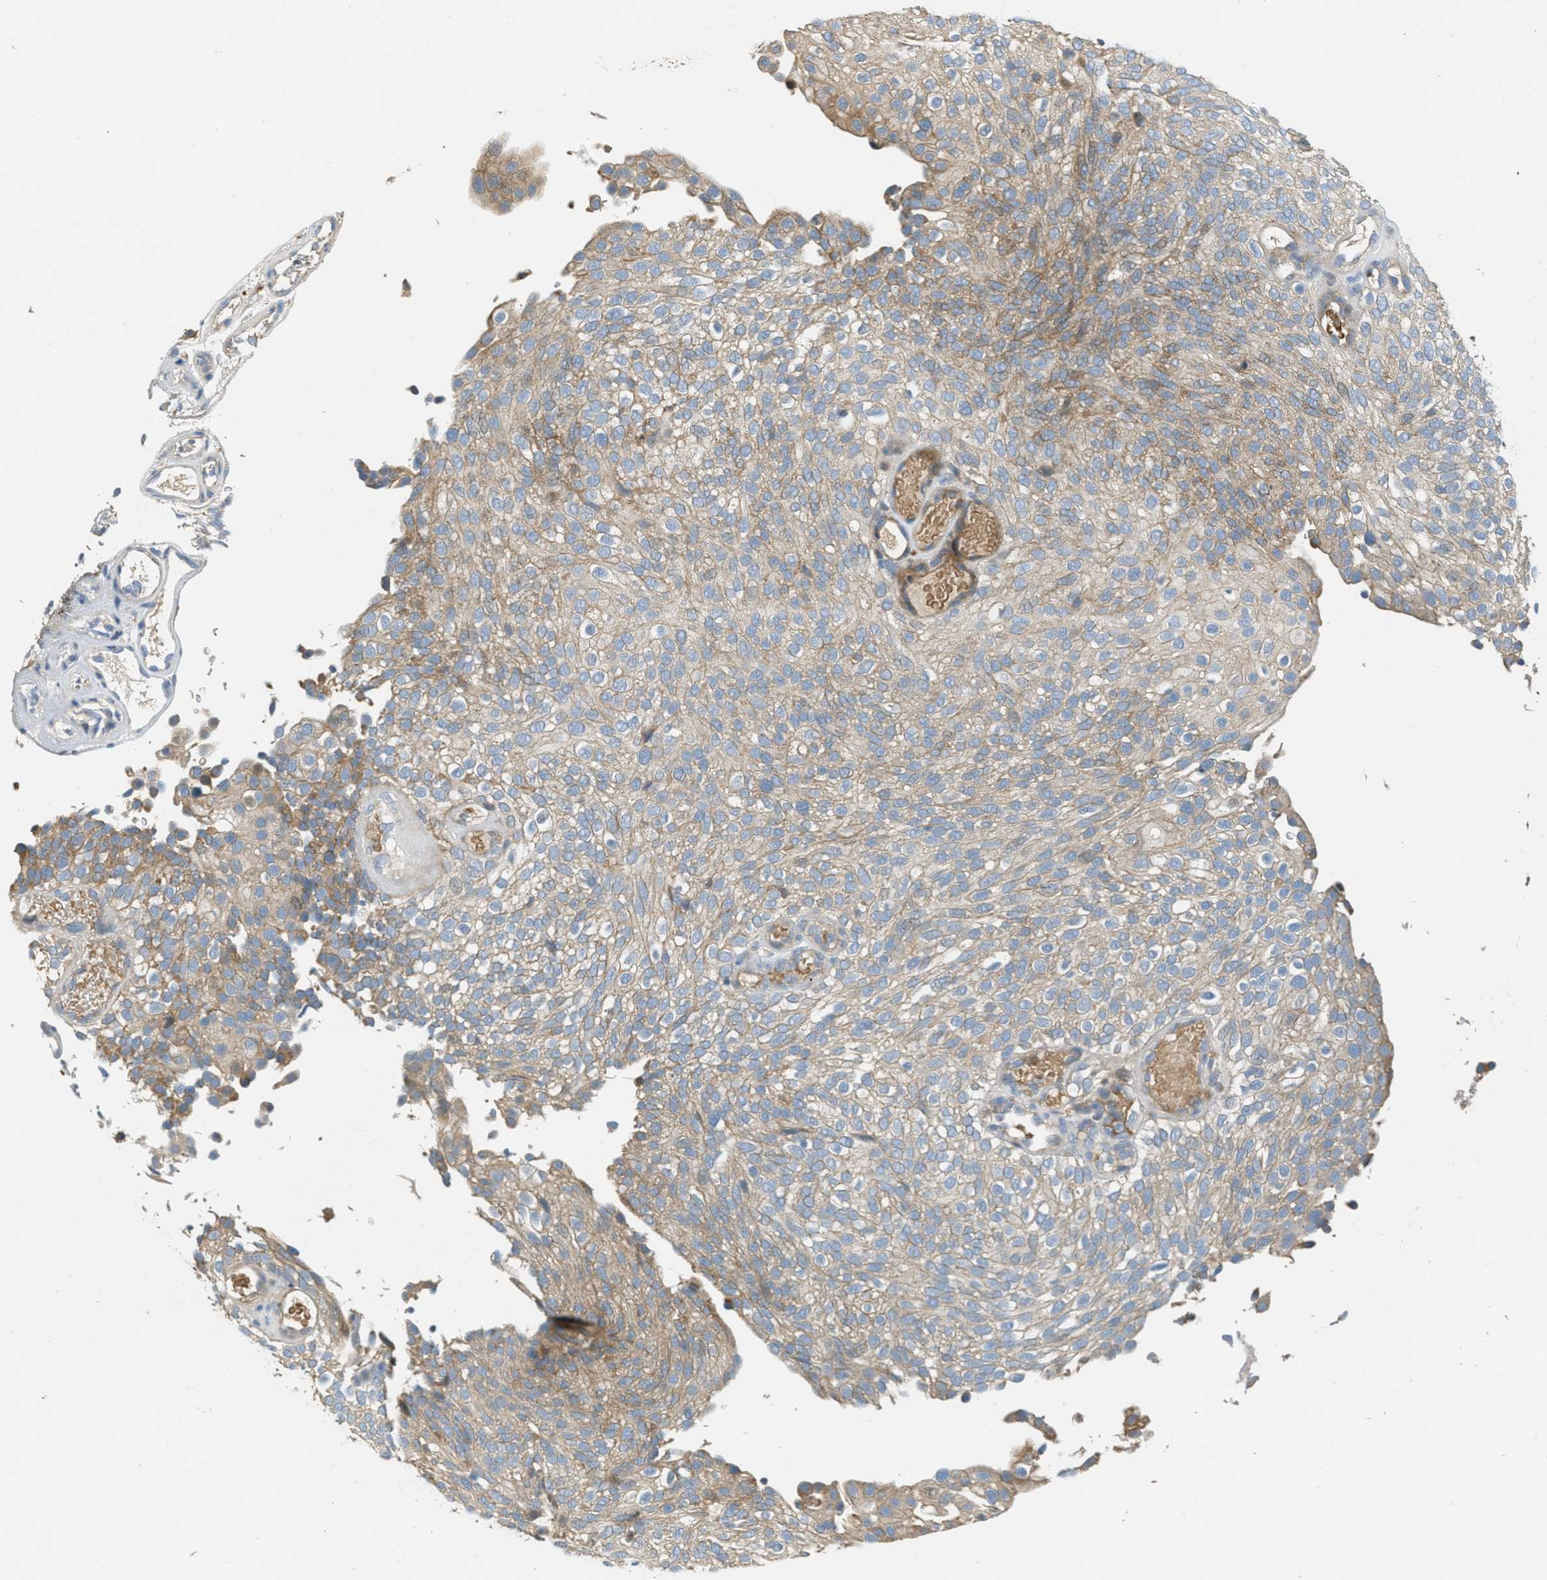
{"staining": {"intensity": "weak", "quantity": ">75%", "location": "cytoplasmic/membranous"}, "tissue": "urothelial cancer", "cell_type": "Tumor cells", "image_type": "cancer", "snomed": [{"axis": "morphology", "description": "Urothelial carcinoma, Low grade"}, {"axis": "topography", "description": "Urinary bladder"}], "caption": "High-magnification brightfield microscopy of low-grade urothelial carcinoma stained with DAB (brown) and counterstained with hematoxylin (blue). tumor cells exhibit weak cytoplasmic/membranous positivity is seen in approximately>75% of cells.", "gene": "ADCY6", "patient": {"sex": "male", "age": 78}}